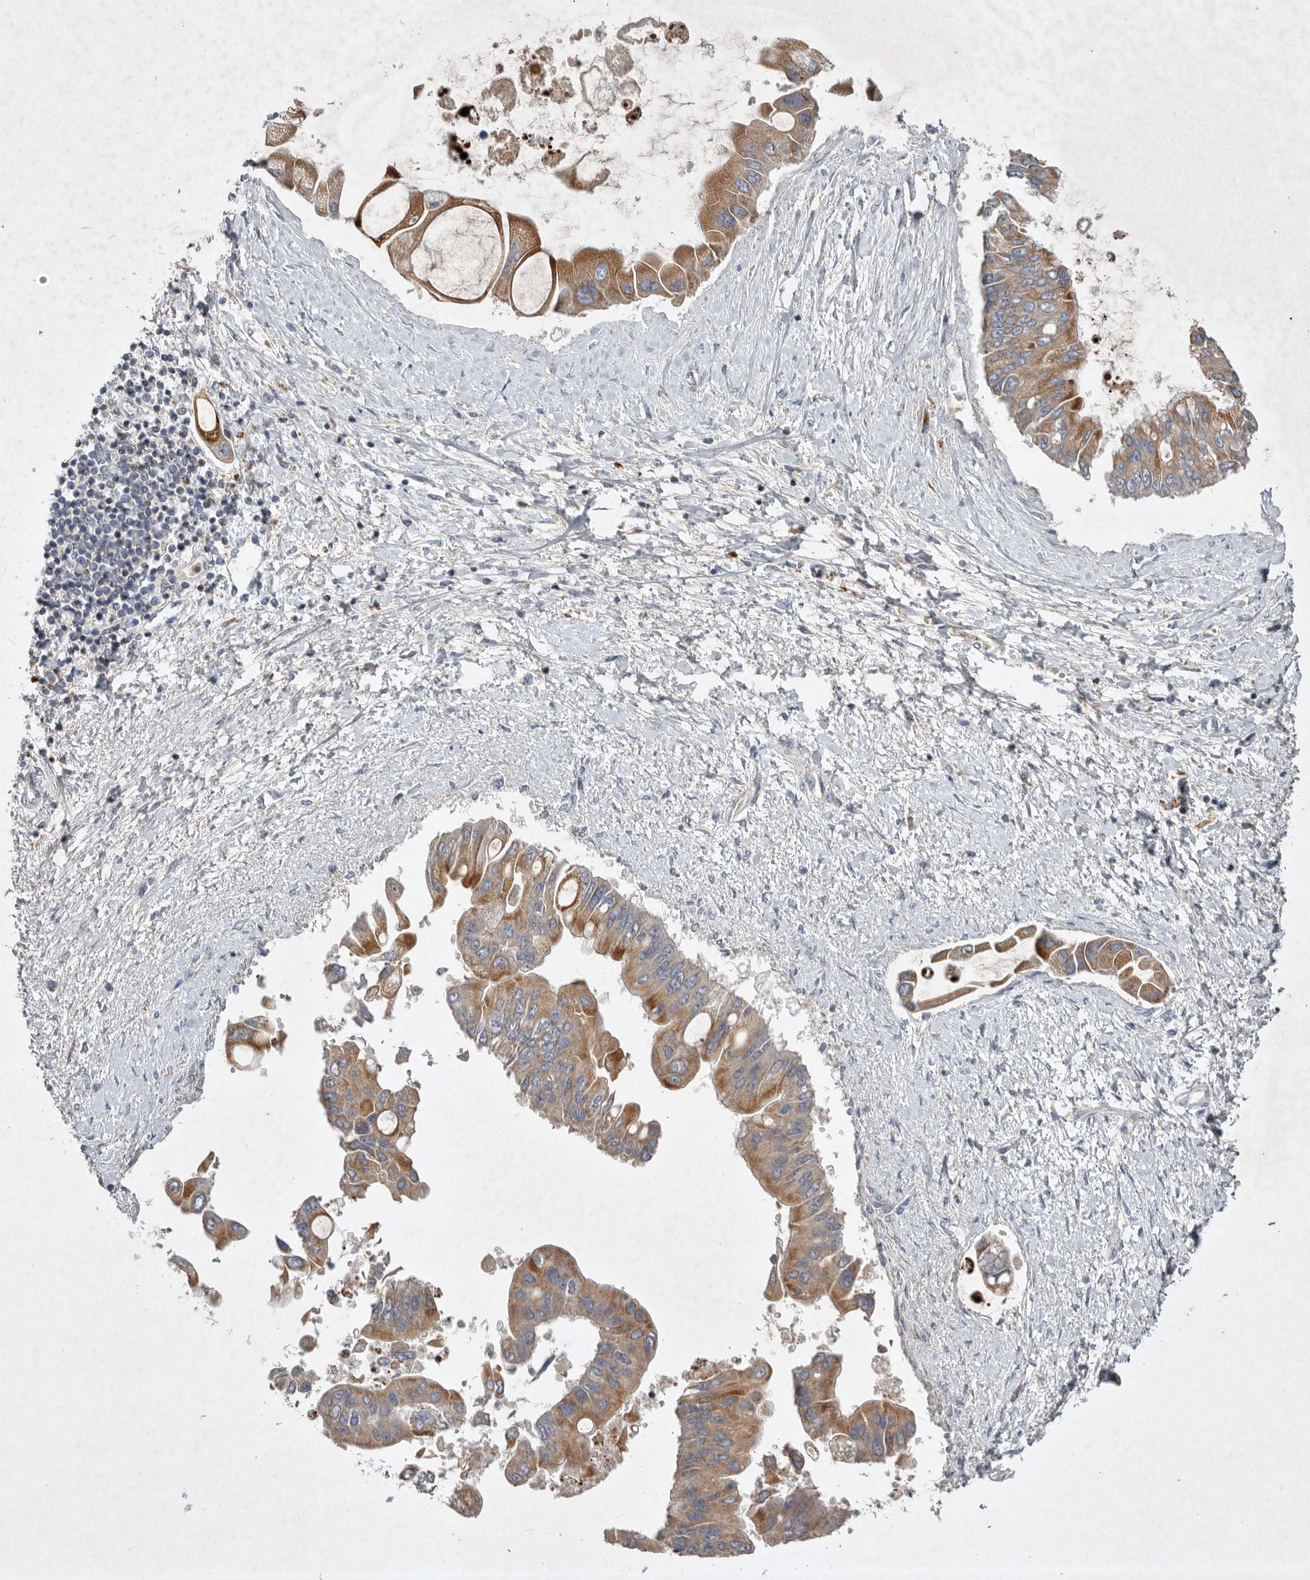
{"staining": {"intensity": "moderate", "quantity": ">75%", "location": "cytoplasmic/membranous"}, "tissue": "liver cancer", "cell_type": "Tumor cells", "image_type": "cancer", "snomed": [{"axis": "morphology", "description": "Cholangiocarcinoma"}, {"axis": "topography", "description": "Liver"}], "caption": "Liver cholangiocarcinoma was stained to show a protein in brown. There is medium levels of moderate cytoplasmic/membranous staining in approximately >75% of tumor cells.", "gene": "TNFSF14", "patient": {"sex": "male", "age": 50}}